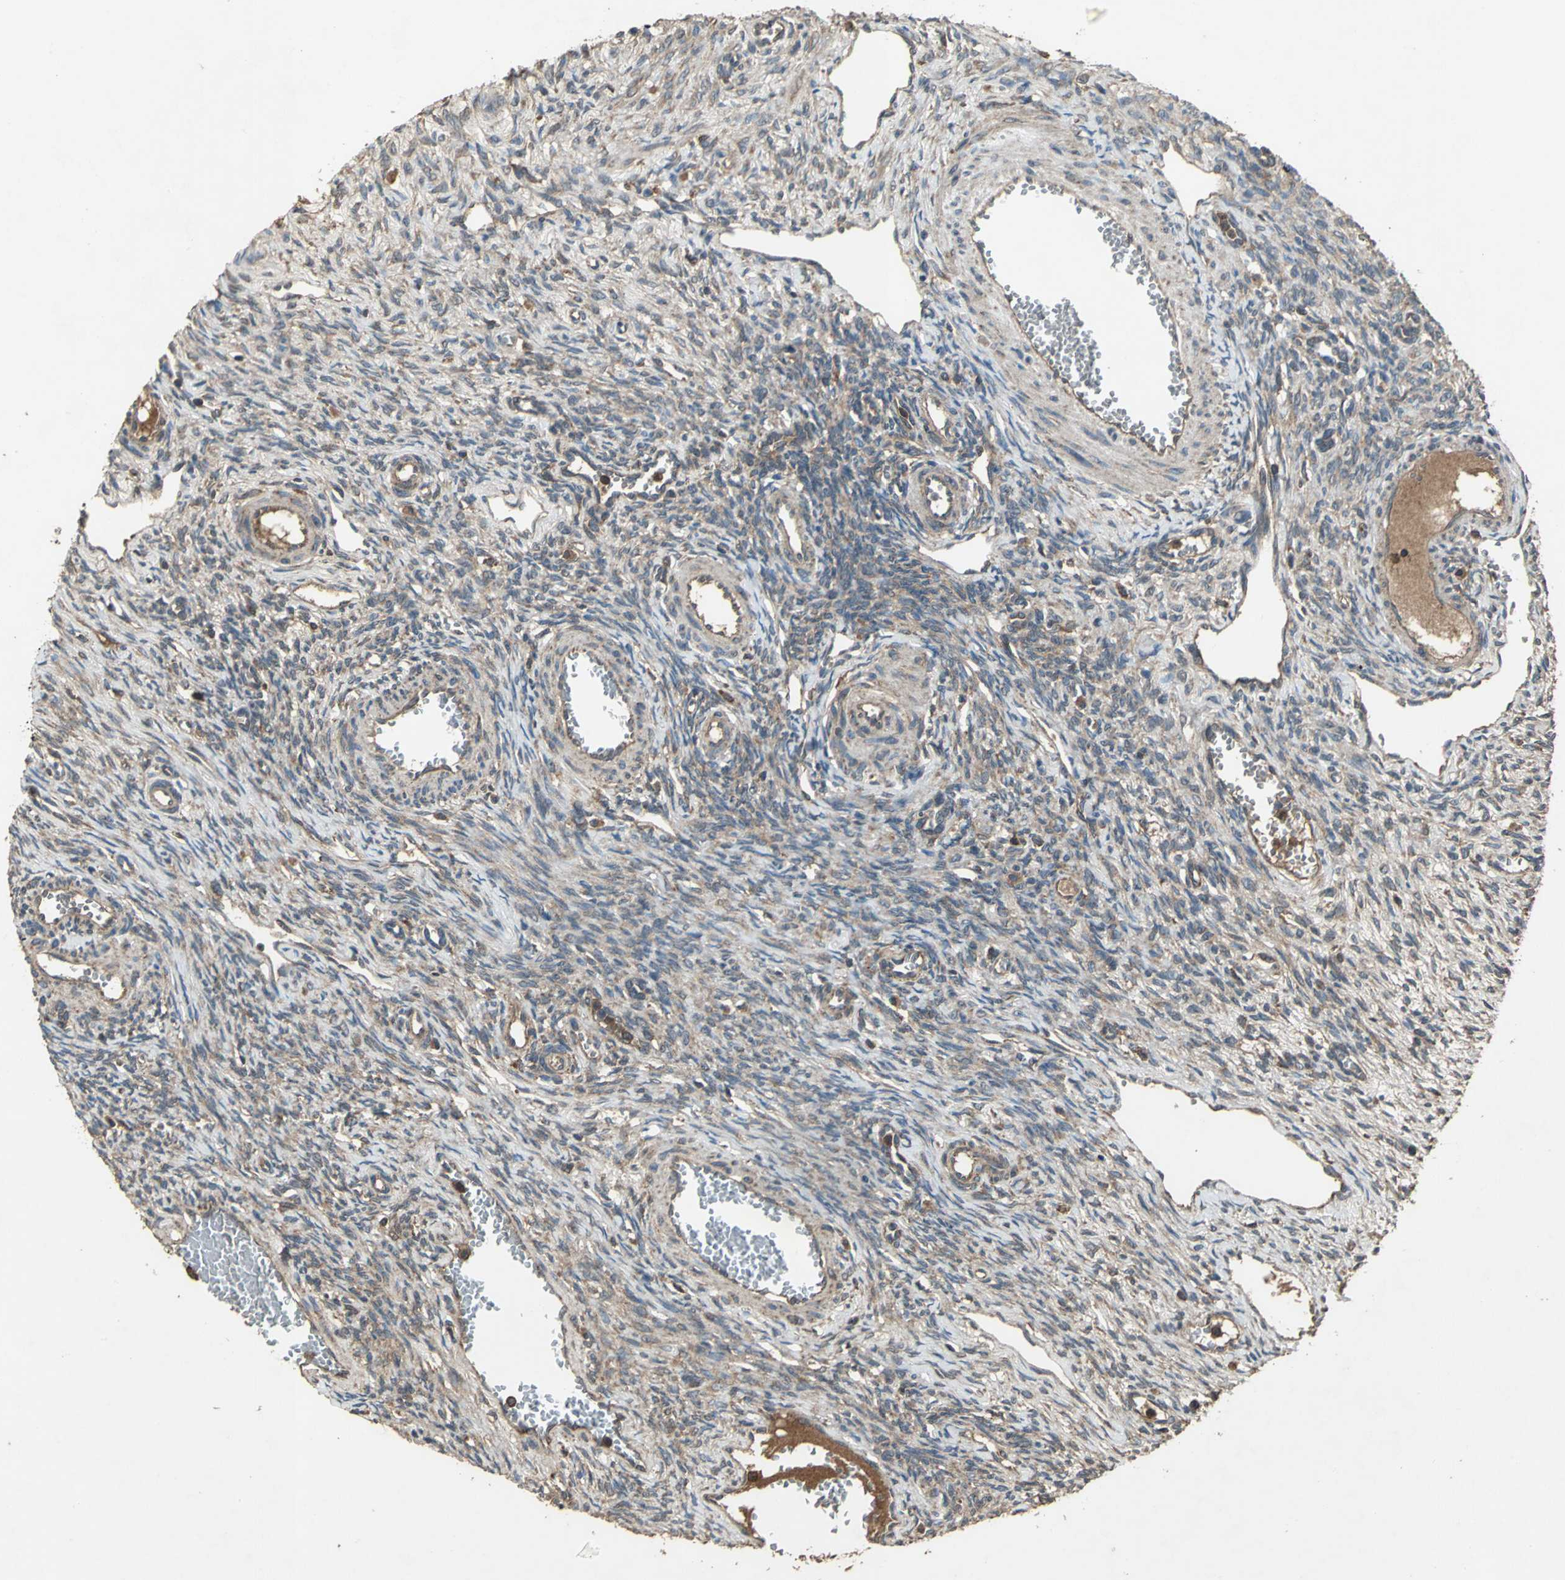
{"staining": {"intensity": "moderate", "quantity": "25%-75%", "location": "cytoplasmic/membranous"}, "tissue": "ovary", "cell_type": "Ovarian stroma cells", "image_type": "normal", "snomed": [{"axis": "morphology", "description": "Normal tissue, NOS"}, {"axis": "topography", "description": "Ovary"}], "caption": "IHC of normal human ovary displays medium levels of moderate cytoplasmic/membranous staining in about 25%-75% of ovarian stroma cells.", "gene": "ZNF608", "patient": {"sex": "female", "age": 33}}